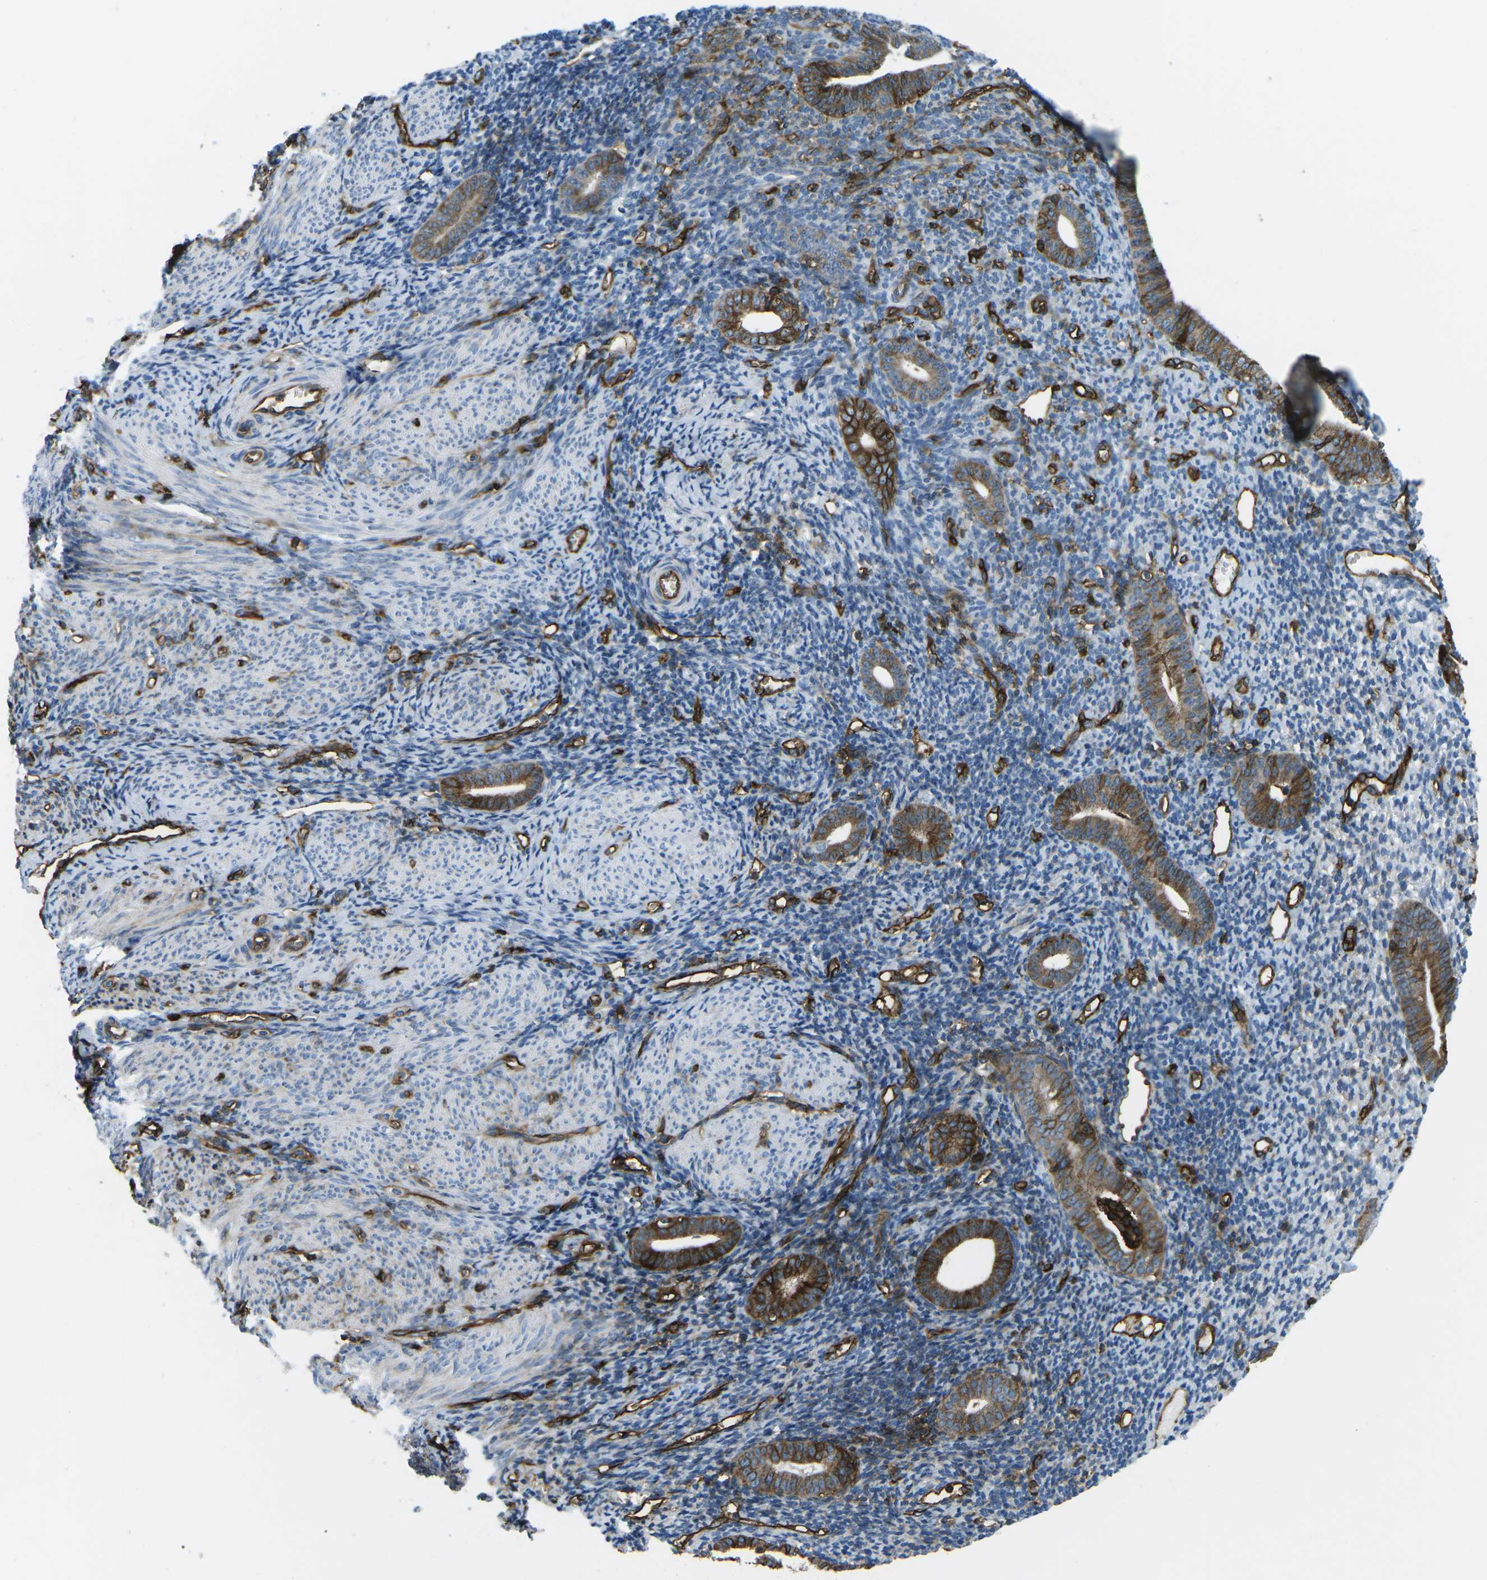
{"staining": {"intensity": "strong", "quantity": "<25%", "location": "cytoplasmic/membranous"}, "tissue": "endometrium", "cell_type": "Cells in endometrial stroma", "image_type": "normal", "snomed": [{"axis": "morphology", "description": "Normal tissue, NOS"}, {"axis": "topography", "description": "Endometrium"}], "caption": "Immunohistochemistry (IHC) (DAB) staining of normal human endometrium exhibits strong cytoplasmic/membranous protein positivity in approximately <25% of cells in endometrial stroma. (brown staining indicates protein expression, while blue staining denotes nuclei).", "gene": "HLA", "patient": {"sex": "female", "age": 50}}